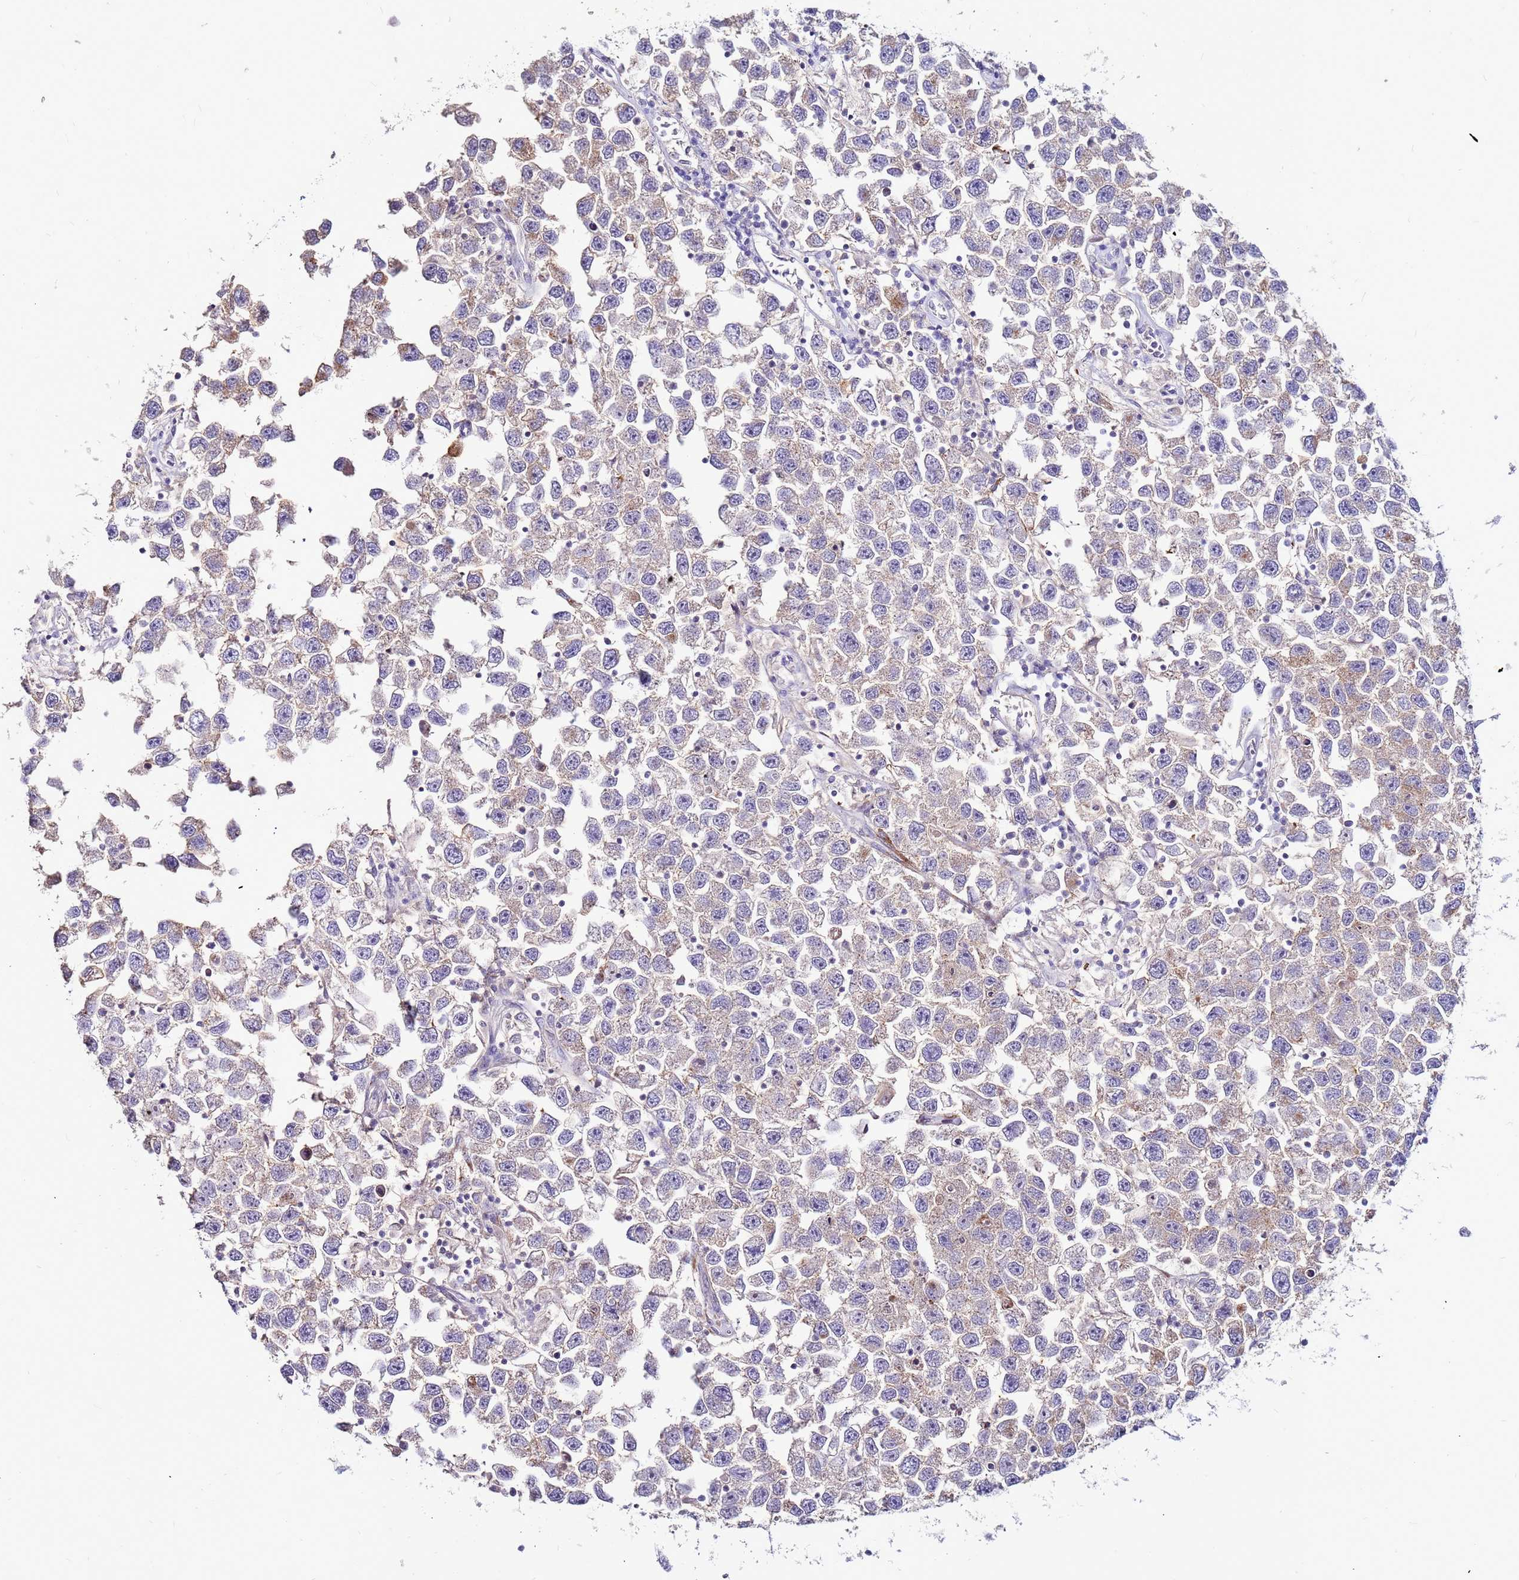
{"staining": {"intensity": "weak", "quantity": "<25%", "location": "cytoplasmic/membranous"}, "tissue": "testis cancer", "cell_type": "Tumor cells", "image_type": "cancer", "snomed": [{"axis": "morphology", "description": "Seminoma, NOS"}, {"axis": "topography", "description": "Testis"}], "caption": "Immunohistochemistry (IHC) of testis seminoma shows no expression in tumor cells.", "gene": "SLC44A3", "patient": {"sex": "male", "age": 26}}